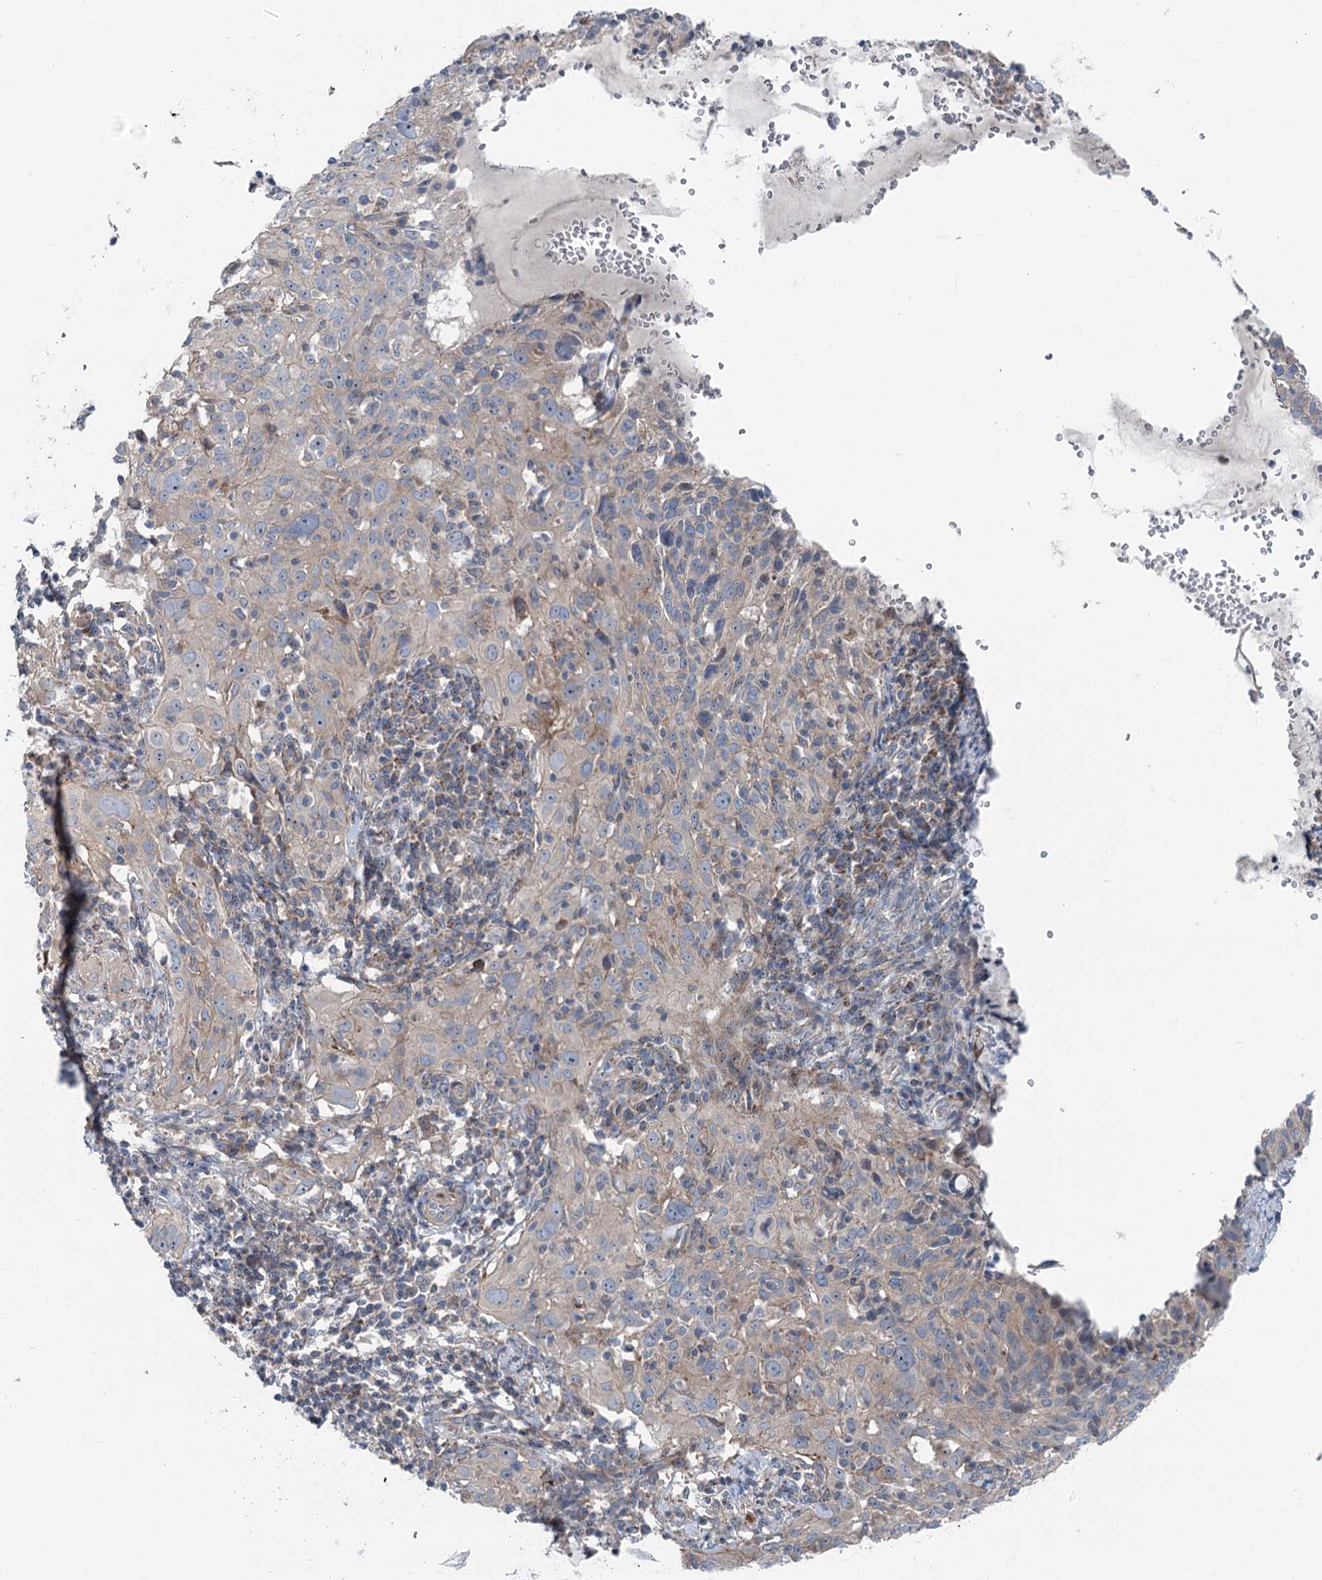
{"staining": {"intensity": "weak", "quantity": "25%-75%", "location": "cytoplasmic/membranous"}, "tissue": "cervical cancer", "cell_type": "Tumor cells", "image_type": "cancer", "snomed": [{"axis": "morphology", "description": "Squamous cell carcinoma, NOS"}, {"axis": "topography", "description": "Cervix"}], "caption": "Immunohistochemistry (IHC) (DAB (3,3'-diaminobenzidine)) staining of human cervical squamous cell carcinoma exhibits weak cytoplasmic/membranous protein staining in approximately 25%-75% of tumor cells.", "gene": "MARK2", "patient": {"sex": "female", "age": 31}}